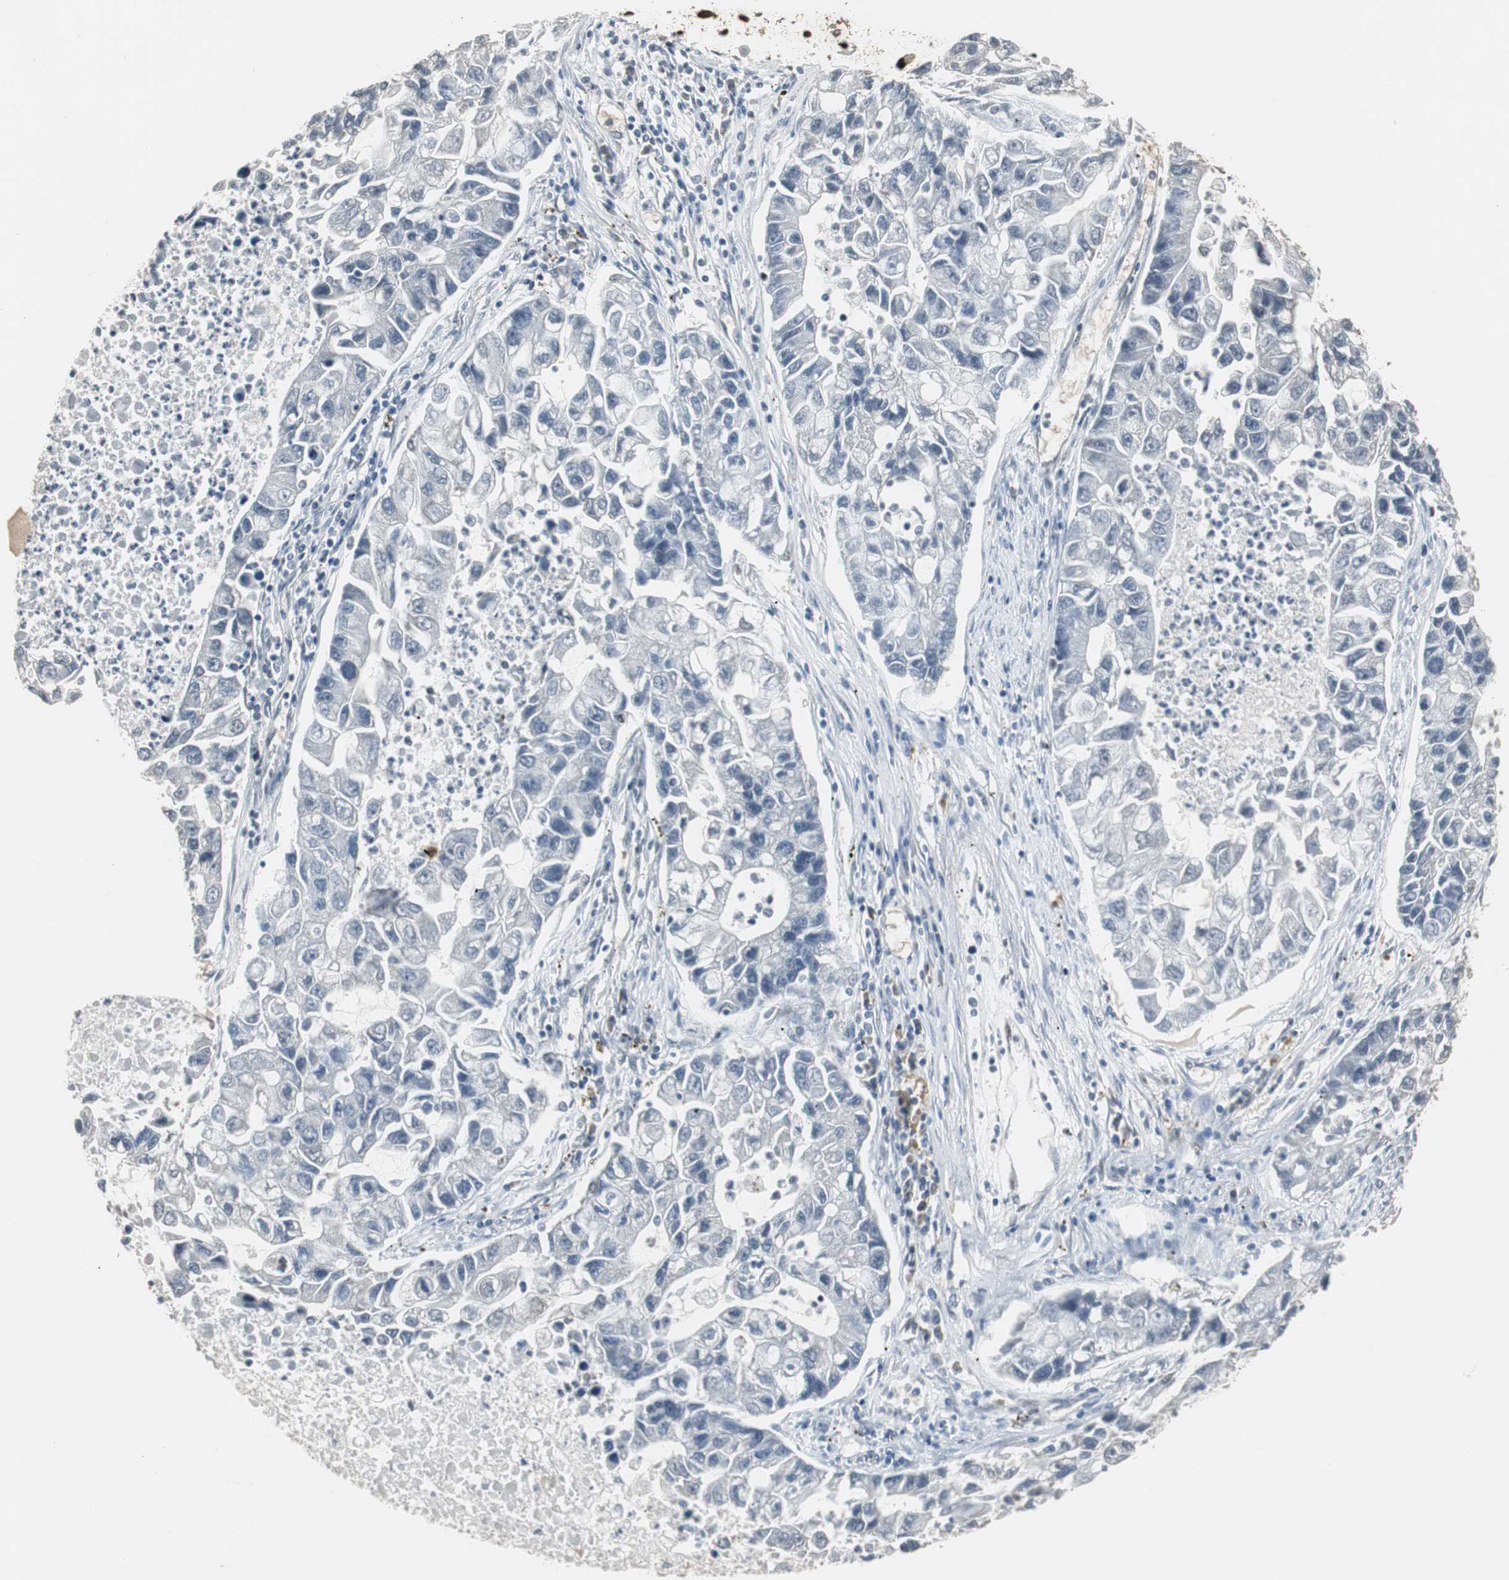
{"staining": {"intensity": "negative", "quantity": "none", "location": "none"}, "tissue": "lung cancer", "cell_type": "Tumor cells", "image_type": "cancer", "snomed": [{"axis": "morphology", "description": "Adenocarcinoma, NOS"}, {"axis": "topography", "description": "Lung"}], "caption": "DAB immunohistochemical staining of lung cancer (adenocarcinoma) displays no significant expression in tumor cells.", "gene": "TAF5", "patient": {"sex": "female", "age": 51}}